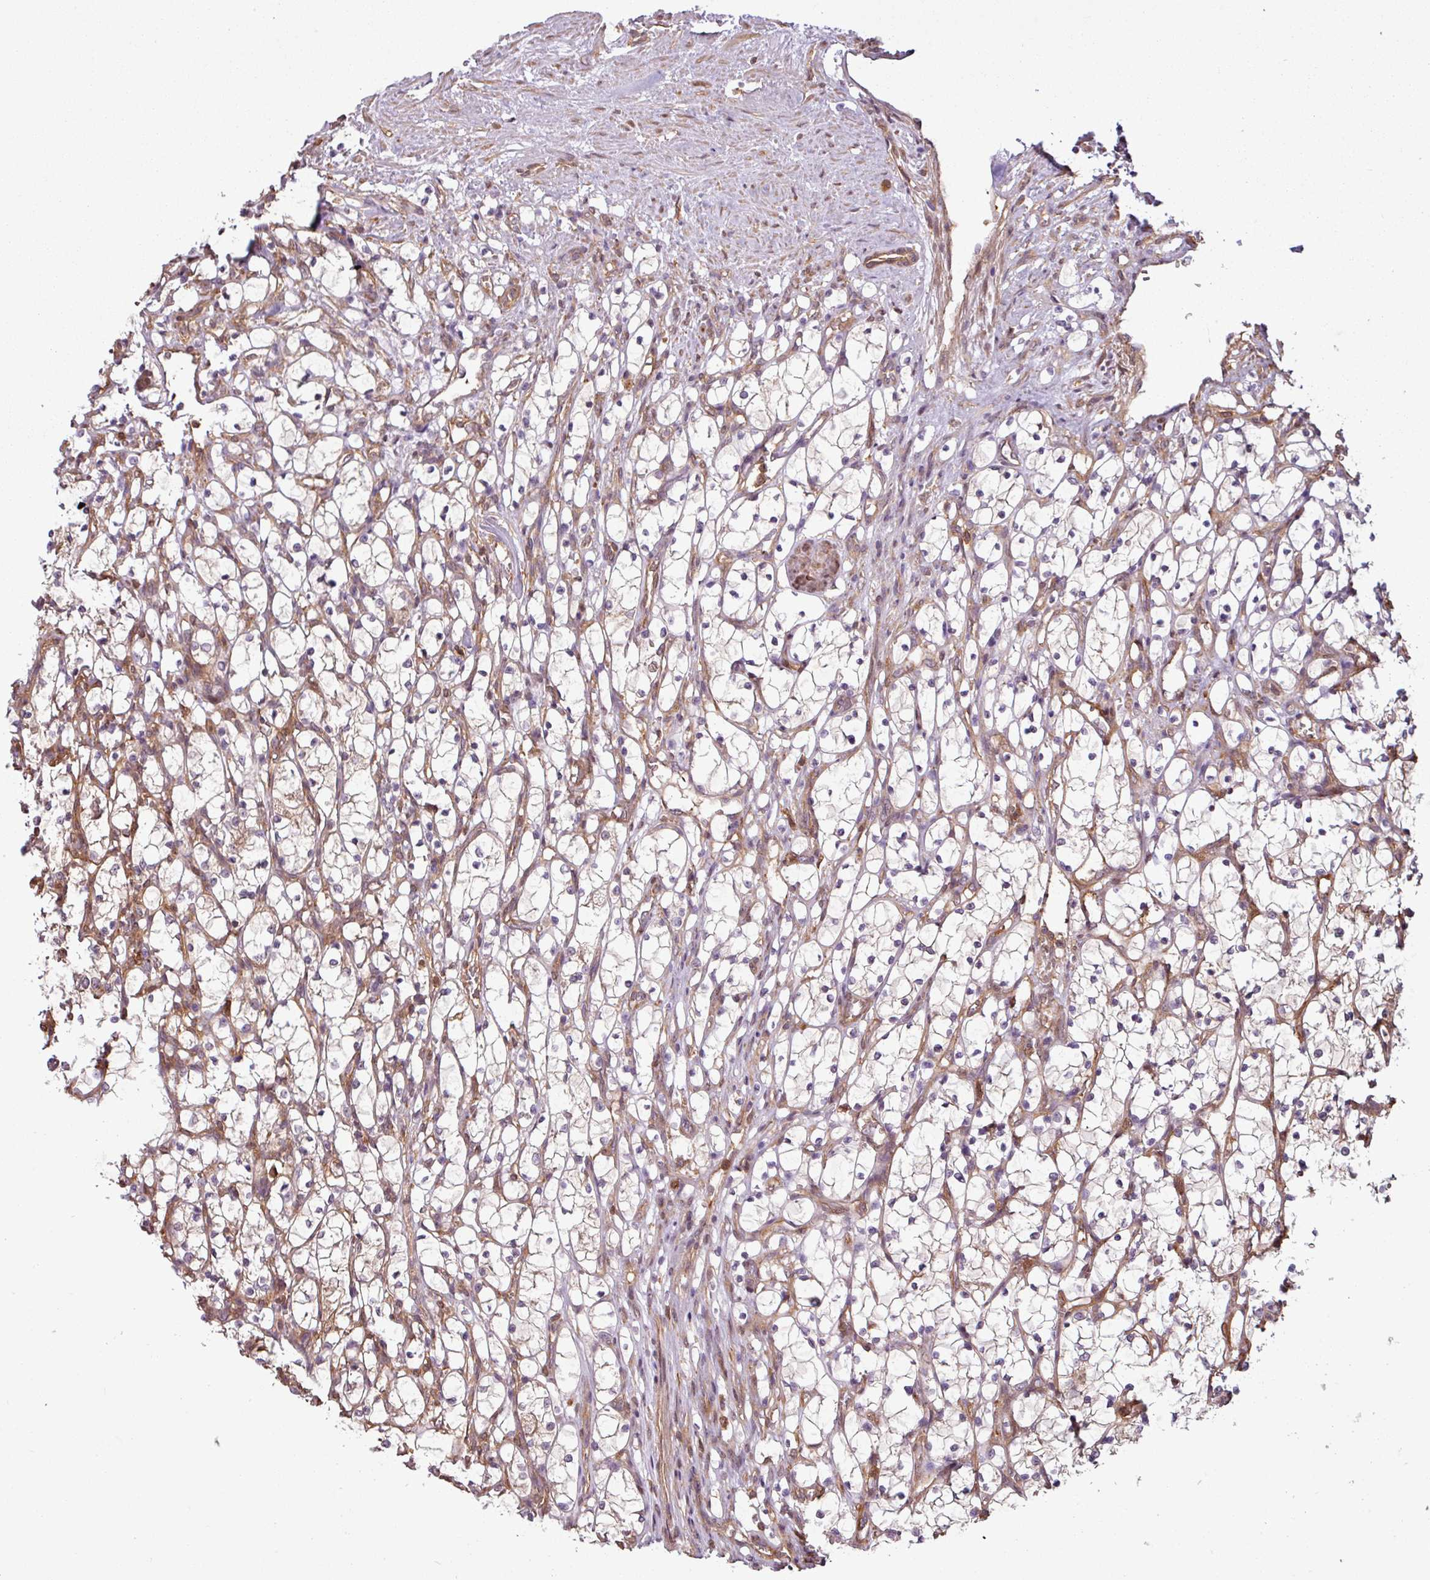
{"staining": {"intensity": "weak", "quantity": "25%-75%", "location": "cytoplasmic/membranous"}, "tissue": "renal cancer", "cell_type": "Tumor cells", "image_type": "cancer", "snomed": [{"axis": "morphology", "description": "Adenocarcinoma, NOS"}, {"axis": "topography", "description": "Kidney"}], "caption": "Brown immunohistochemical staining in renal adenocarcinoma demonstrates weak cytoplasmic/membranous staining in approximately 25%-75% of tumor cells. The staining is performed using DAB brown chromogen to label protein expression. The nuclei are counter-stained blue using hematoxylin.", "gene": "SH3BGRL", "patient": {"sex": "female", "age": 69}}